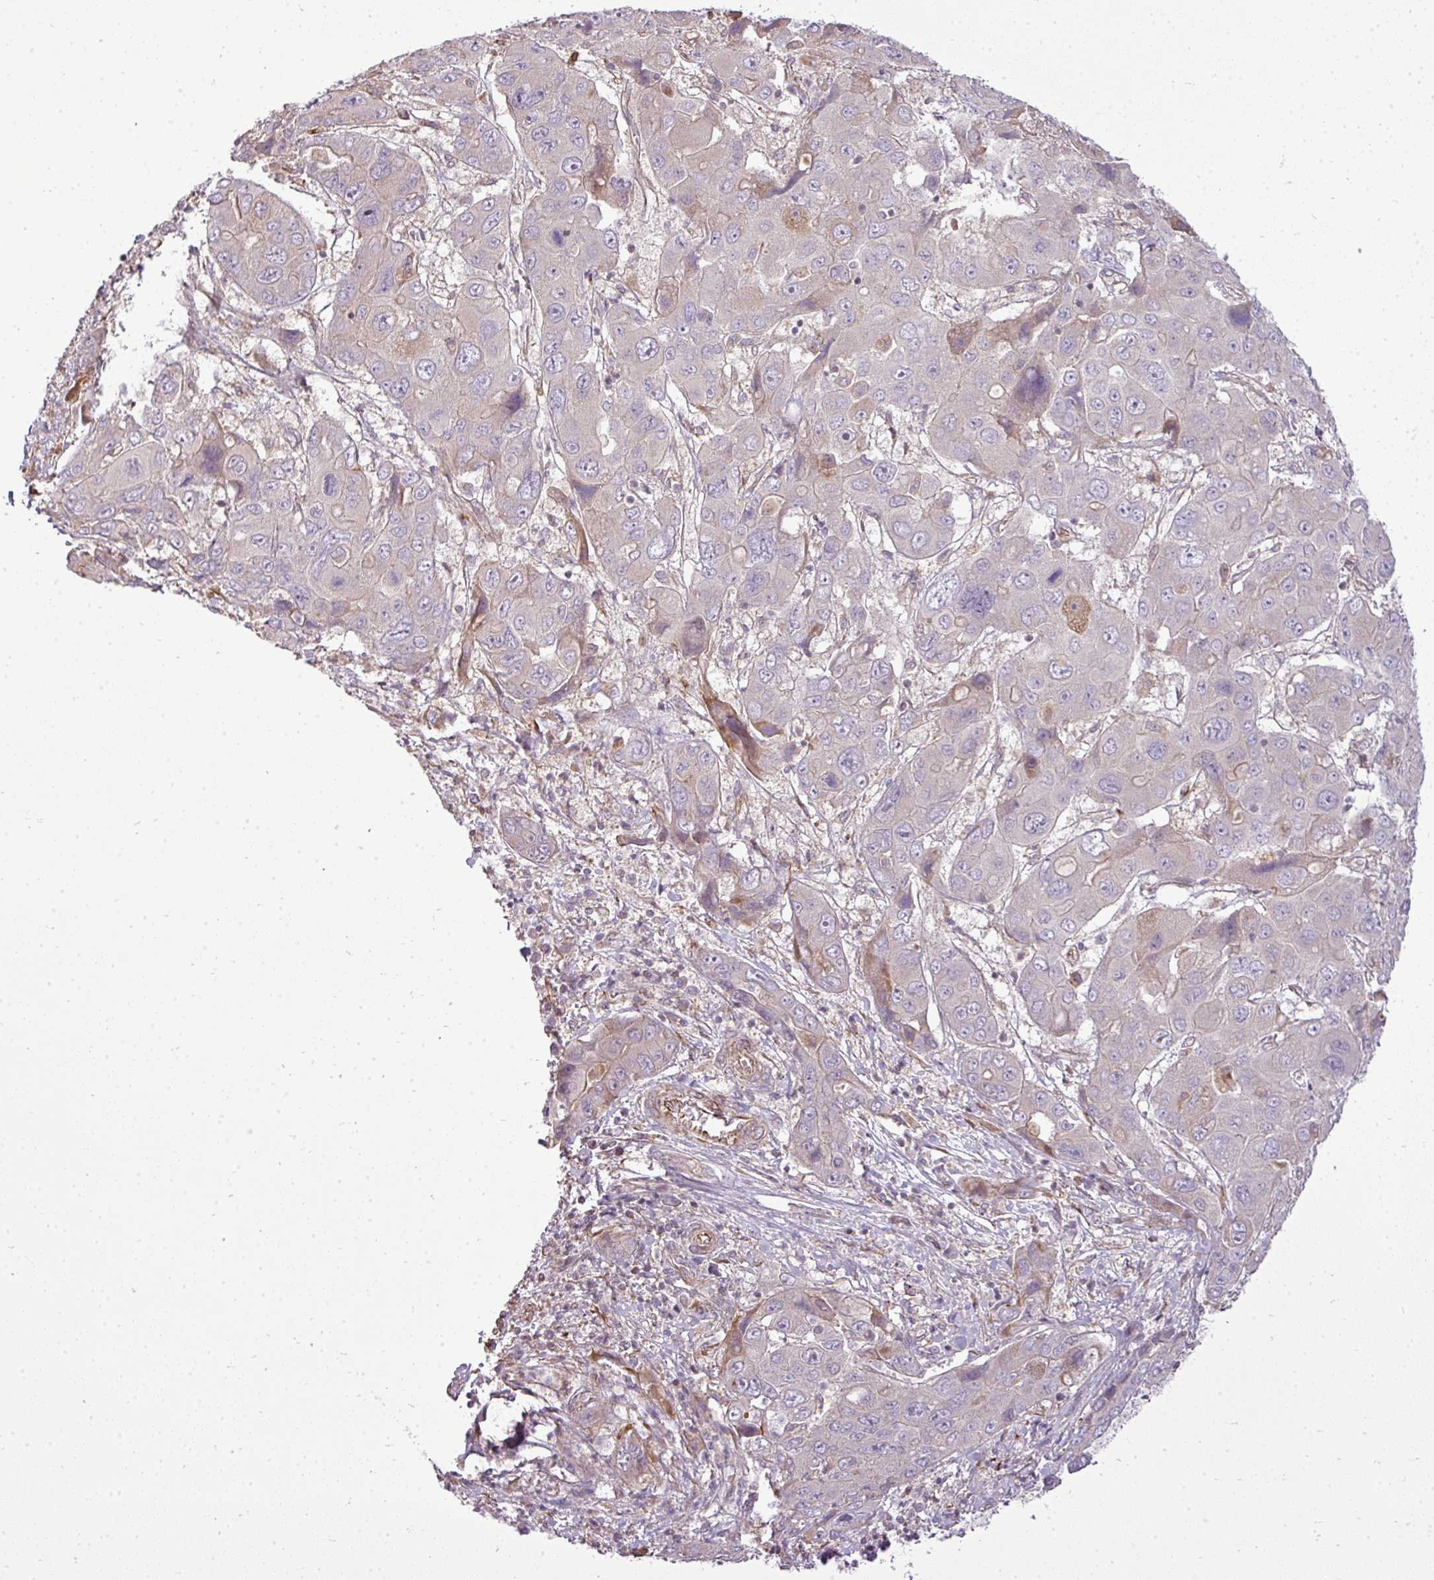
{"staining": {"intensity": "negative", "quantity": "none", "location": "none"}, "tissue": "liver cancer", "cell_type": "Tumor cells", "image_type": "cancer", "snomed": [{"axis": "morphology", "description": "Cholangiocarcinoma"}, {"axis": "topography", "description": "Liver"}], "caption": "Immunohistochemistry (IHC) image of neoplastic tissue: human liver cholangiocarcinoma stained with DAB demonstrates no significant protein staining in tumor cells. The staining is performed using DAB (3,3'-diaminobenzidine) brown chromogen with nuclei counter-stained in using hematoxylin.", "gene": "PDRG1", "patient": {"sex": "male", "age": 67}}